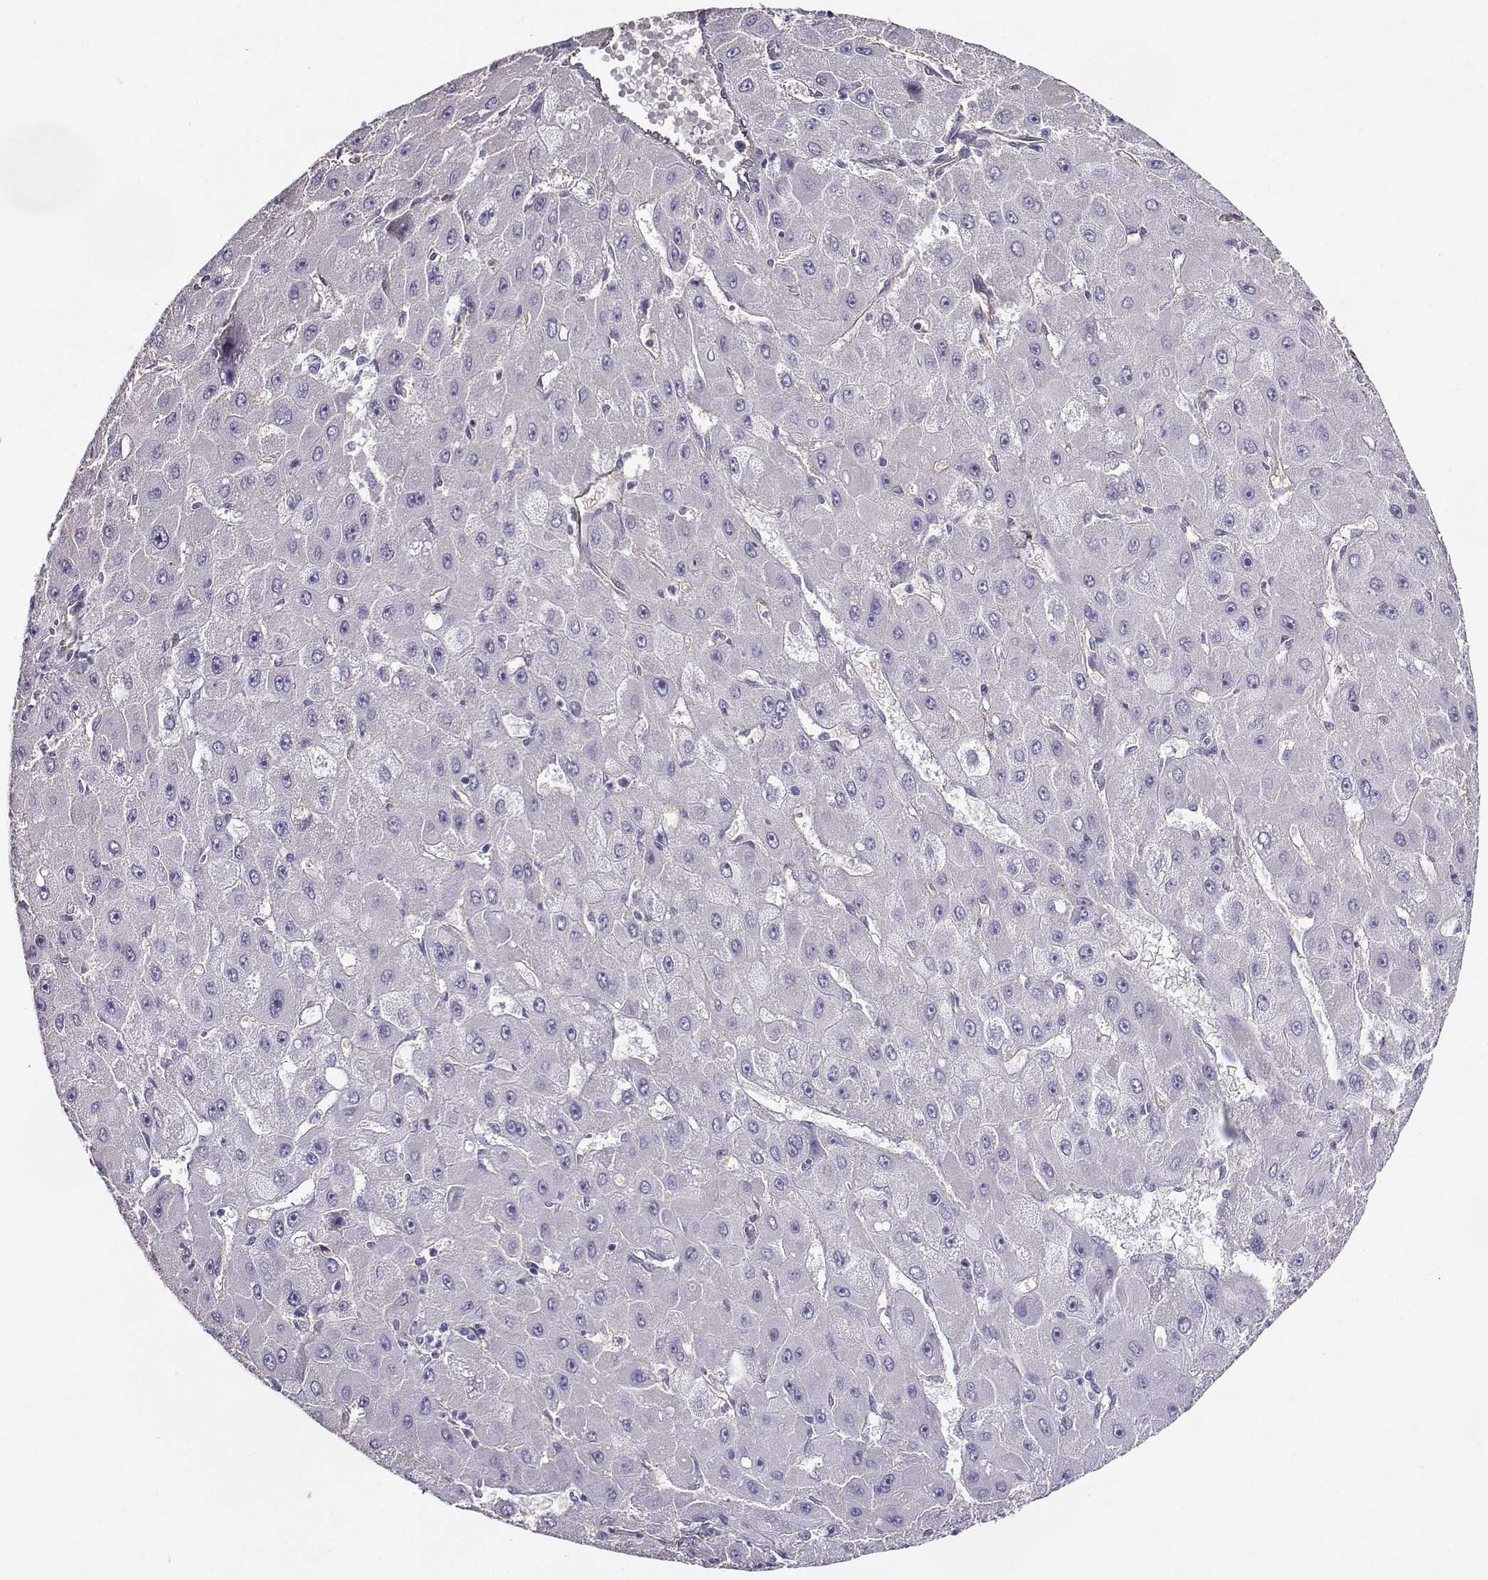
{"staining": {"intensity": "negative", "quantity": "none", "location": "none"}, "tissue": "liver cancer", "cell_type": "Tumor cells", "image_type": "cancer", "snomed": [{"axis": "morphology", "description": "Carcinoma, Hepatocellular, NOS"}, {"axis": "topography", "description": "Liver"}], "caption": "A high-resolution image shows immunohistochemistry (IHC) staining of hepatocellular carcinoma (liver), which demonstrates no significant expression in tumor cells. (Stains: DAB (3,3'-diaminobenzidine) IHC with hematoxylin counter stain, Microscopy: brightfield microscopy at high magnification).", "gene": "CLUL1", "patient": {"sex": "female", "age": 25}}